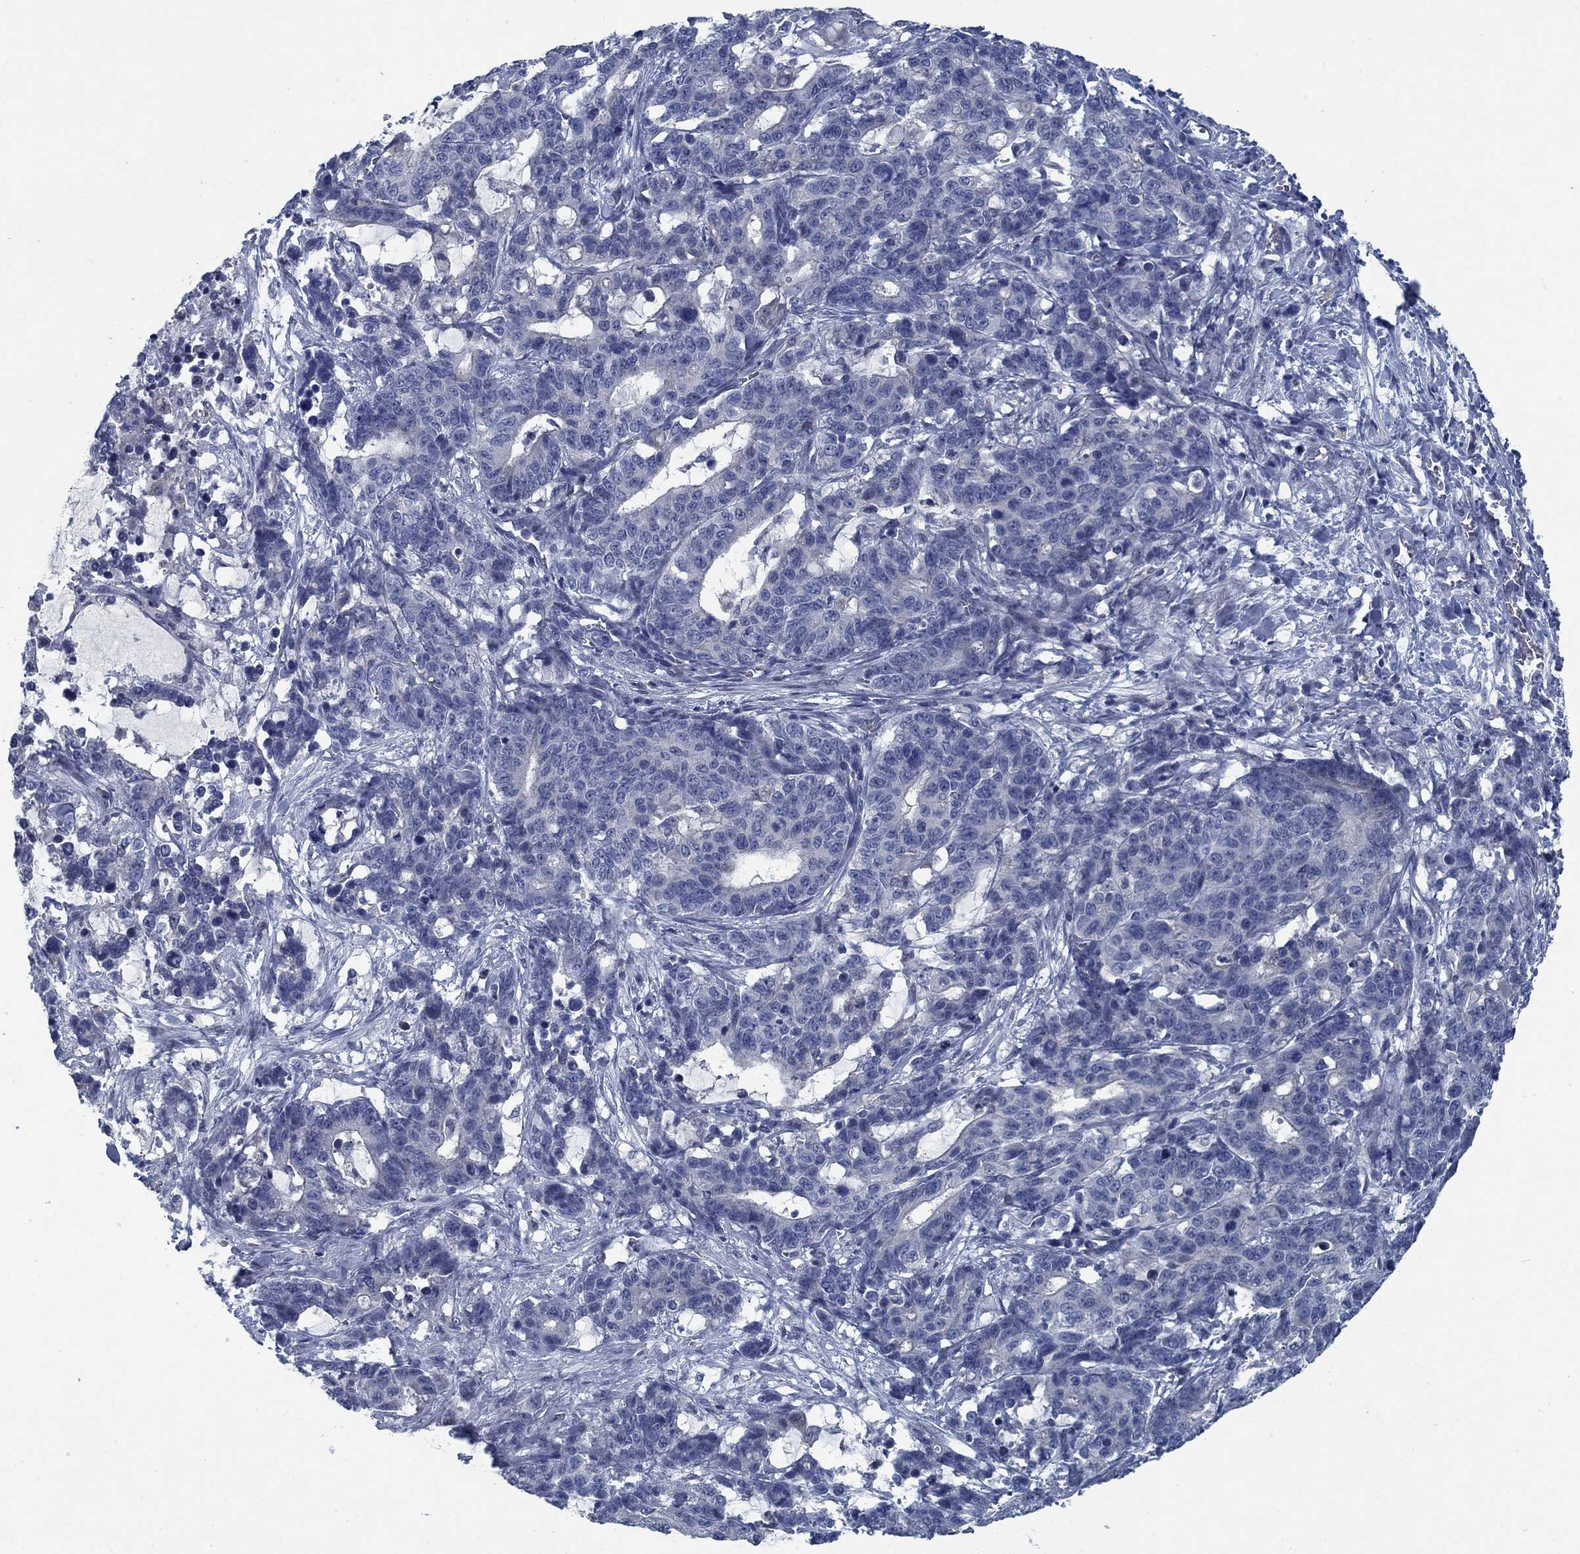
{"staining": {"intensity": "negative", "quantity": "none", "location": "none"}, "tissue": "stomach cancer", "cell_type": "Tumor cells", "image_type": "cancer", "snomed": [{"axis": "morphology", "description": "Normal tissue, NOS"}, {"axis": "morphology", "description": "Adenocarcinoma, NOS"}, {"axis": "topography", "description": "Stomach"}], "caption": "This is an IHC histopathology image of human stomach cancer (adenocarcinoma). There is no positivity in tumor cells.", "gene": "PNMA8A", "patient": {"sex": "female", "age": 64}}